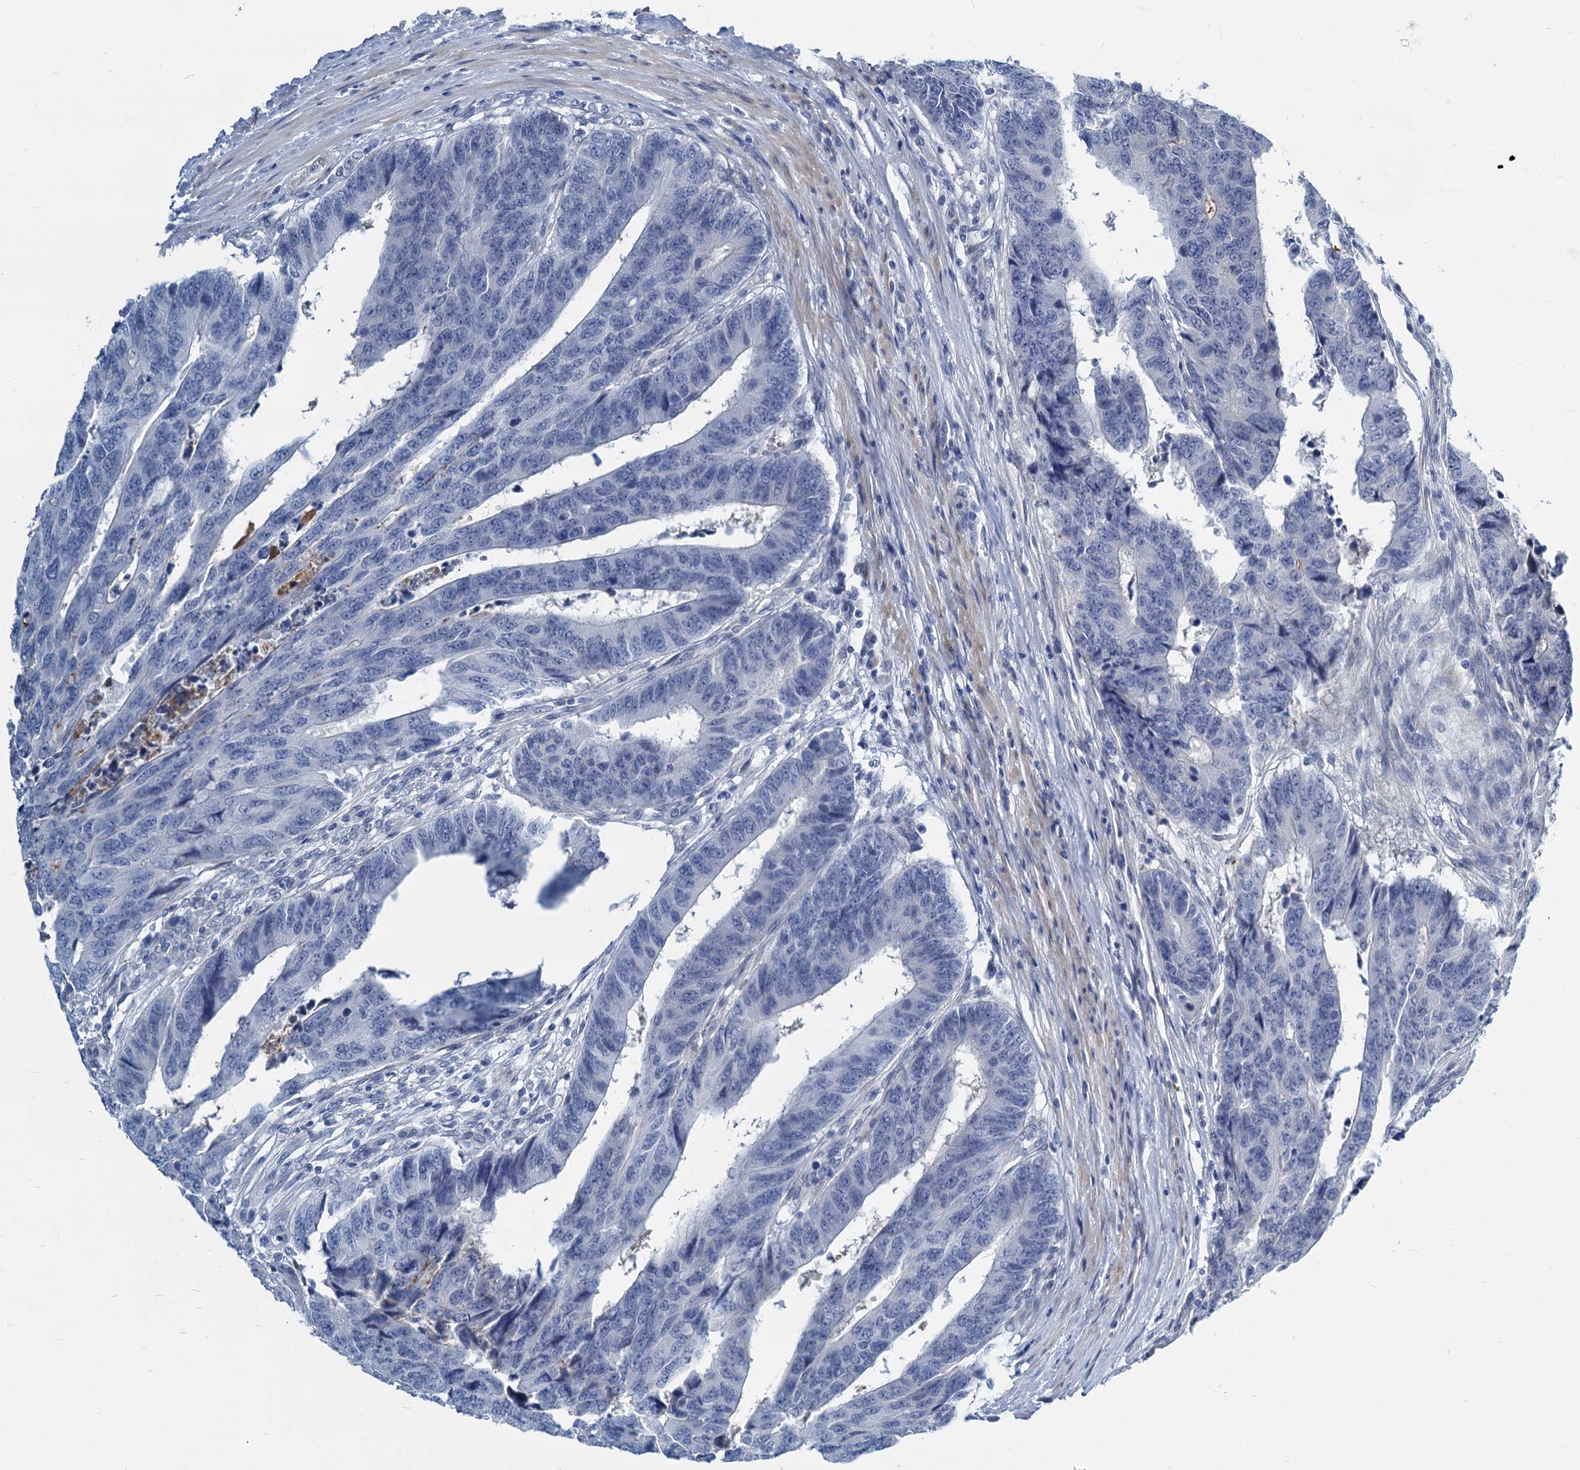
{"staining": {"intensity": "negative", "quantity": "none", "location": "none"}, "tissue": "colorectal cancer", "cell_type": "Tumor cells", "image_type": "cancer", "snomed": [{"axis": "morphology", "description": "Adenocarcinoma, NOS"}, {"axis": "topography", "description": "Rectum"}], "caption": "Immunohistochemistry micrograph of neoplastic tissue: colorectal adenocarcinoma stained with DAB reveals no significant protein expression in tumor cells.", "gene": "GSTM3", "patient": {"sex": "male", "age": 84}}